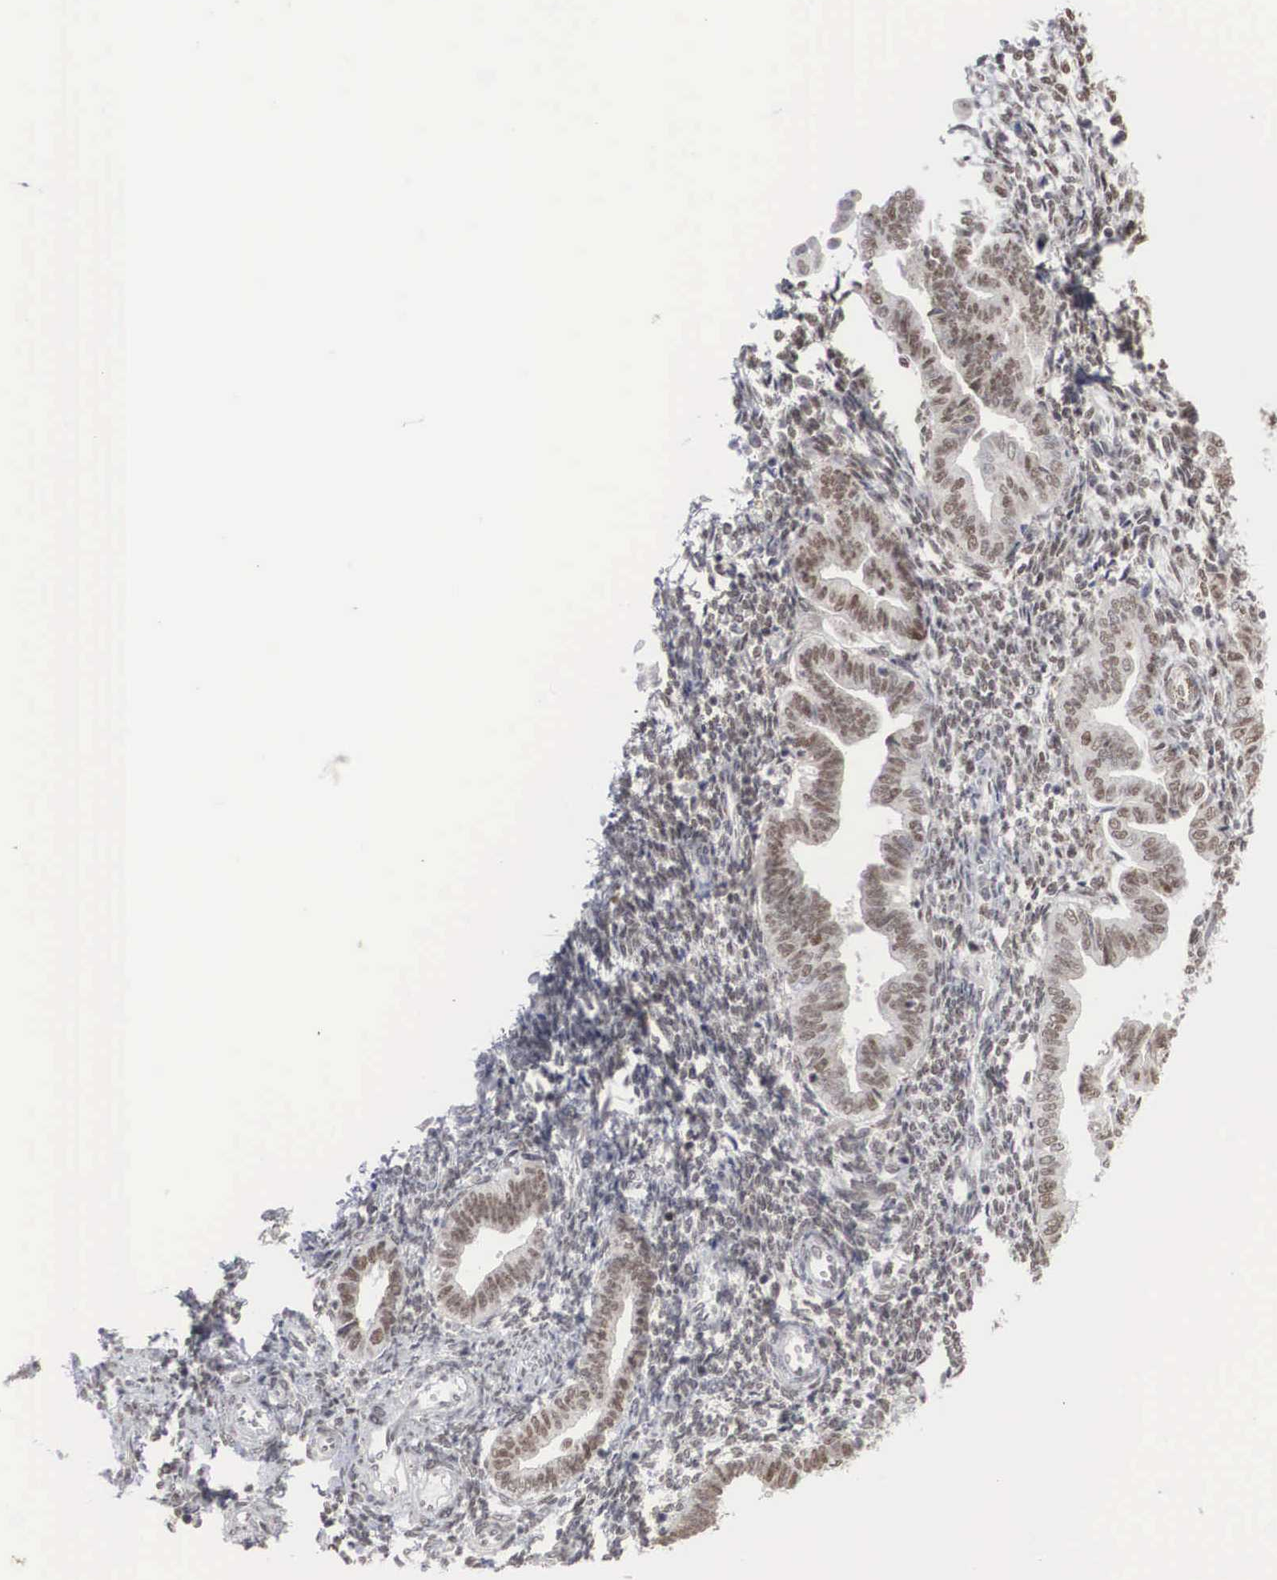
{"staining": {"intensity": "negative", "quantity": "none", "location": "none"}, "tissue": "endometrium", "cell_type": "Cells in endometrial stroma", "image_type": "normal", "snomed": [{"axis": "morphology", "description": "Normal tissue, NOS"}, {"axis": "topography", "description": "Endometrium"}], "caption": "Immunohistochemistry (IHC) of normal human endometrium shows no staining in cells in endometrial stroma. (DAB (3,3'-diaminobenzidine) IHC with hematoxylin counter stain).", "gene": "AUTS2", "patient": {"sex": "female", "age": 36}}